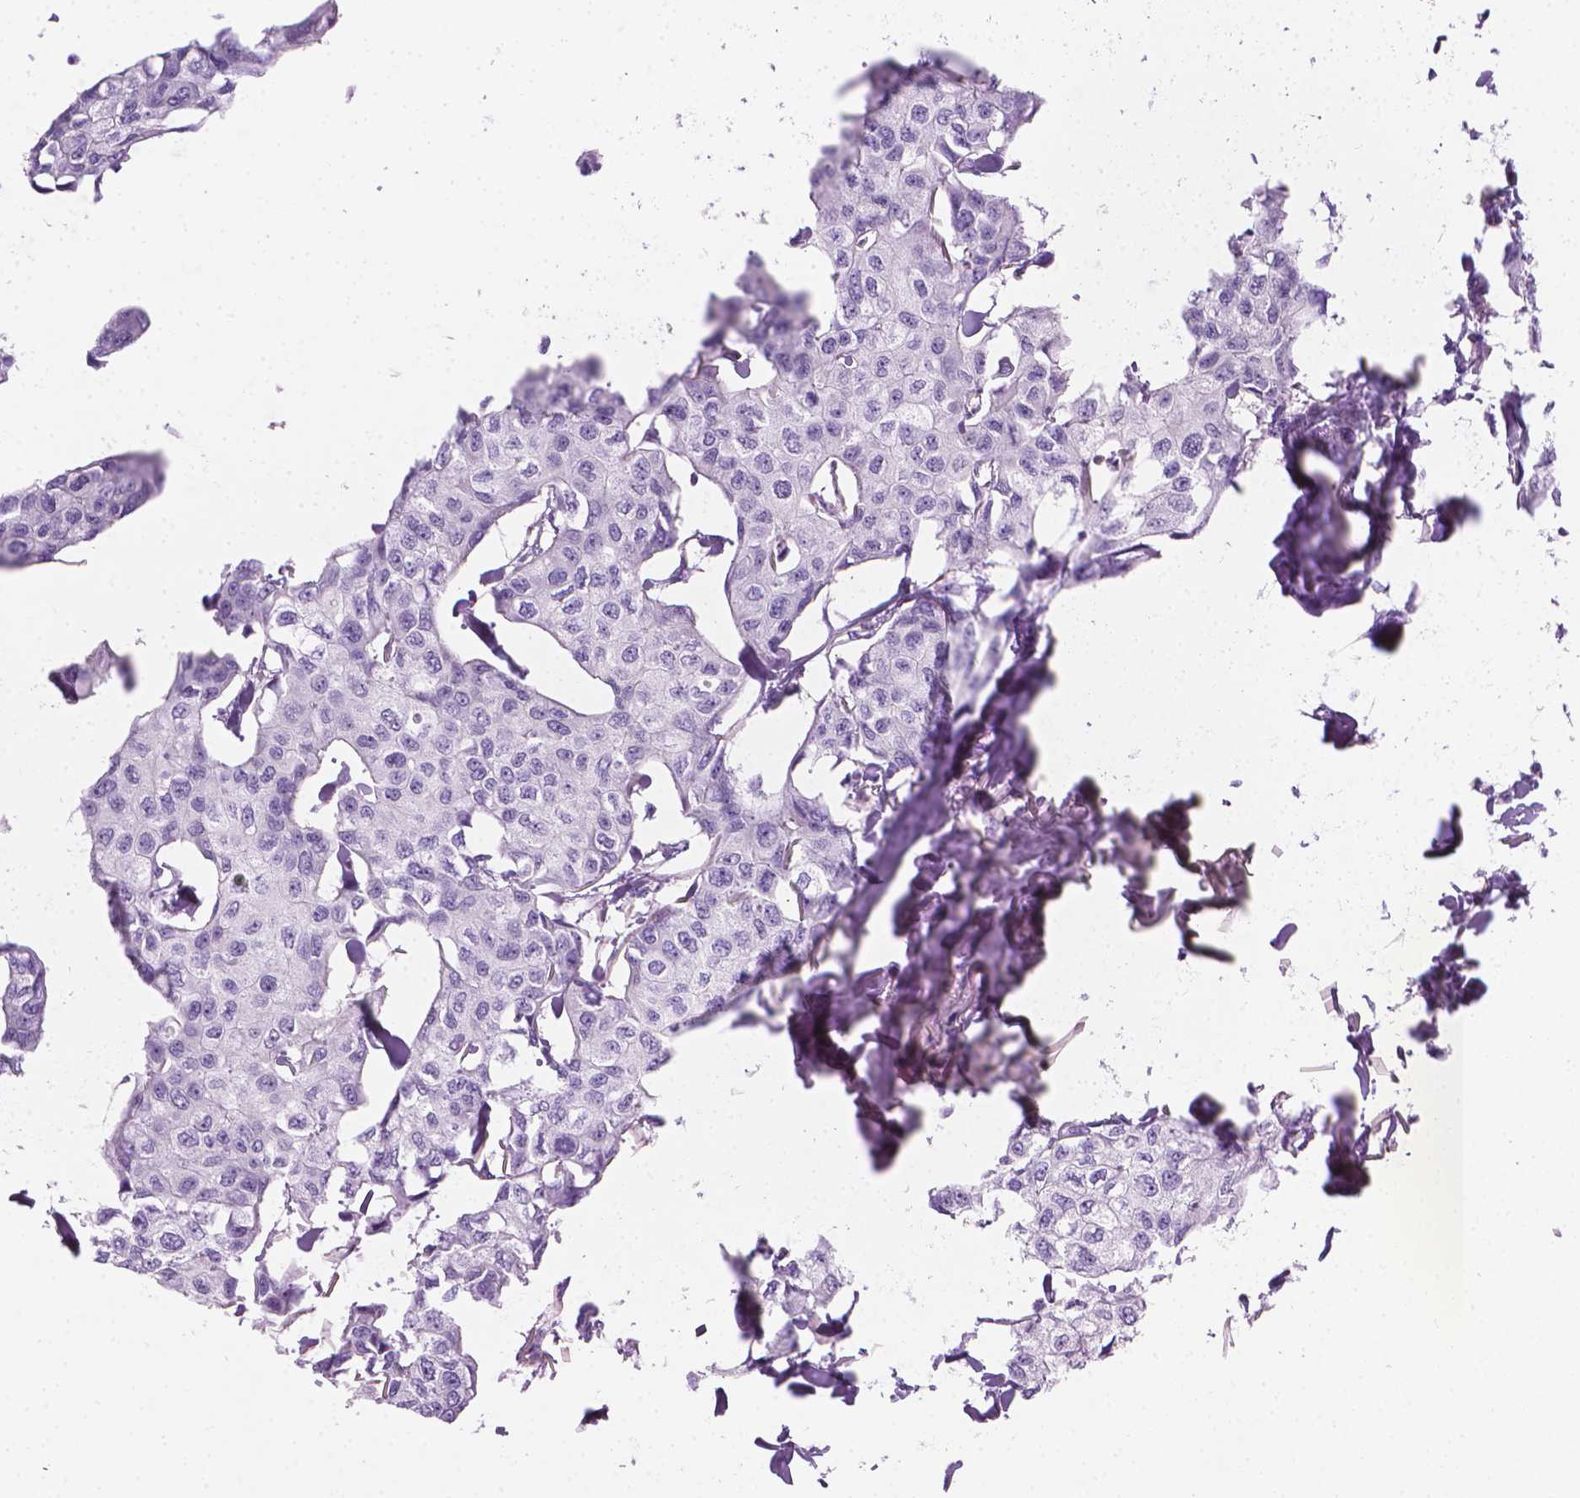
{"staining": {"intensity": "negative", "quantity": "none", "location": "none"}, "tissue": "breast cancer", "cell_type": "Tumor cells", "image_type": "cancer", "snomed": [{"axis": "morphology", "description": "Duct carcinoma"}, {"axis": "topography", "description": "Breast"}], "caption": "Photomicrograph shows no protein staining in tumor cells of breast infiltrating ductal carcinoma tissue. (DAB (3,3'-diaminobenzidine) immunohistochemistry visualized using brightfield microscopy, high magnification).", "gene": "TTC29", "patient": {"sex": "female", "age": 80}}